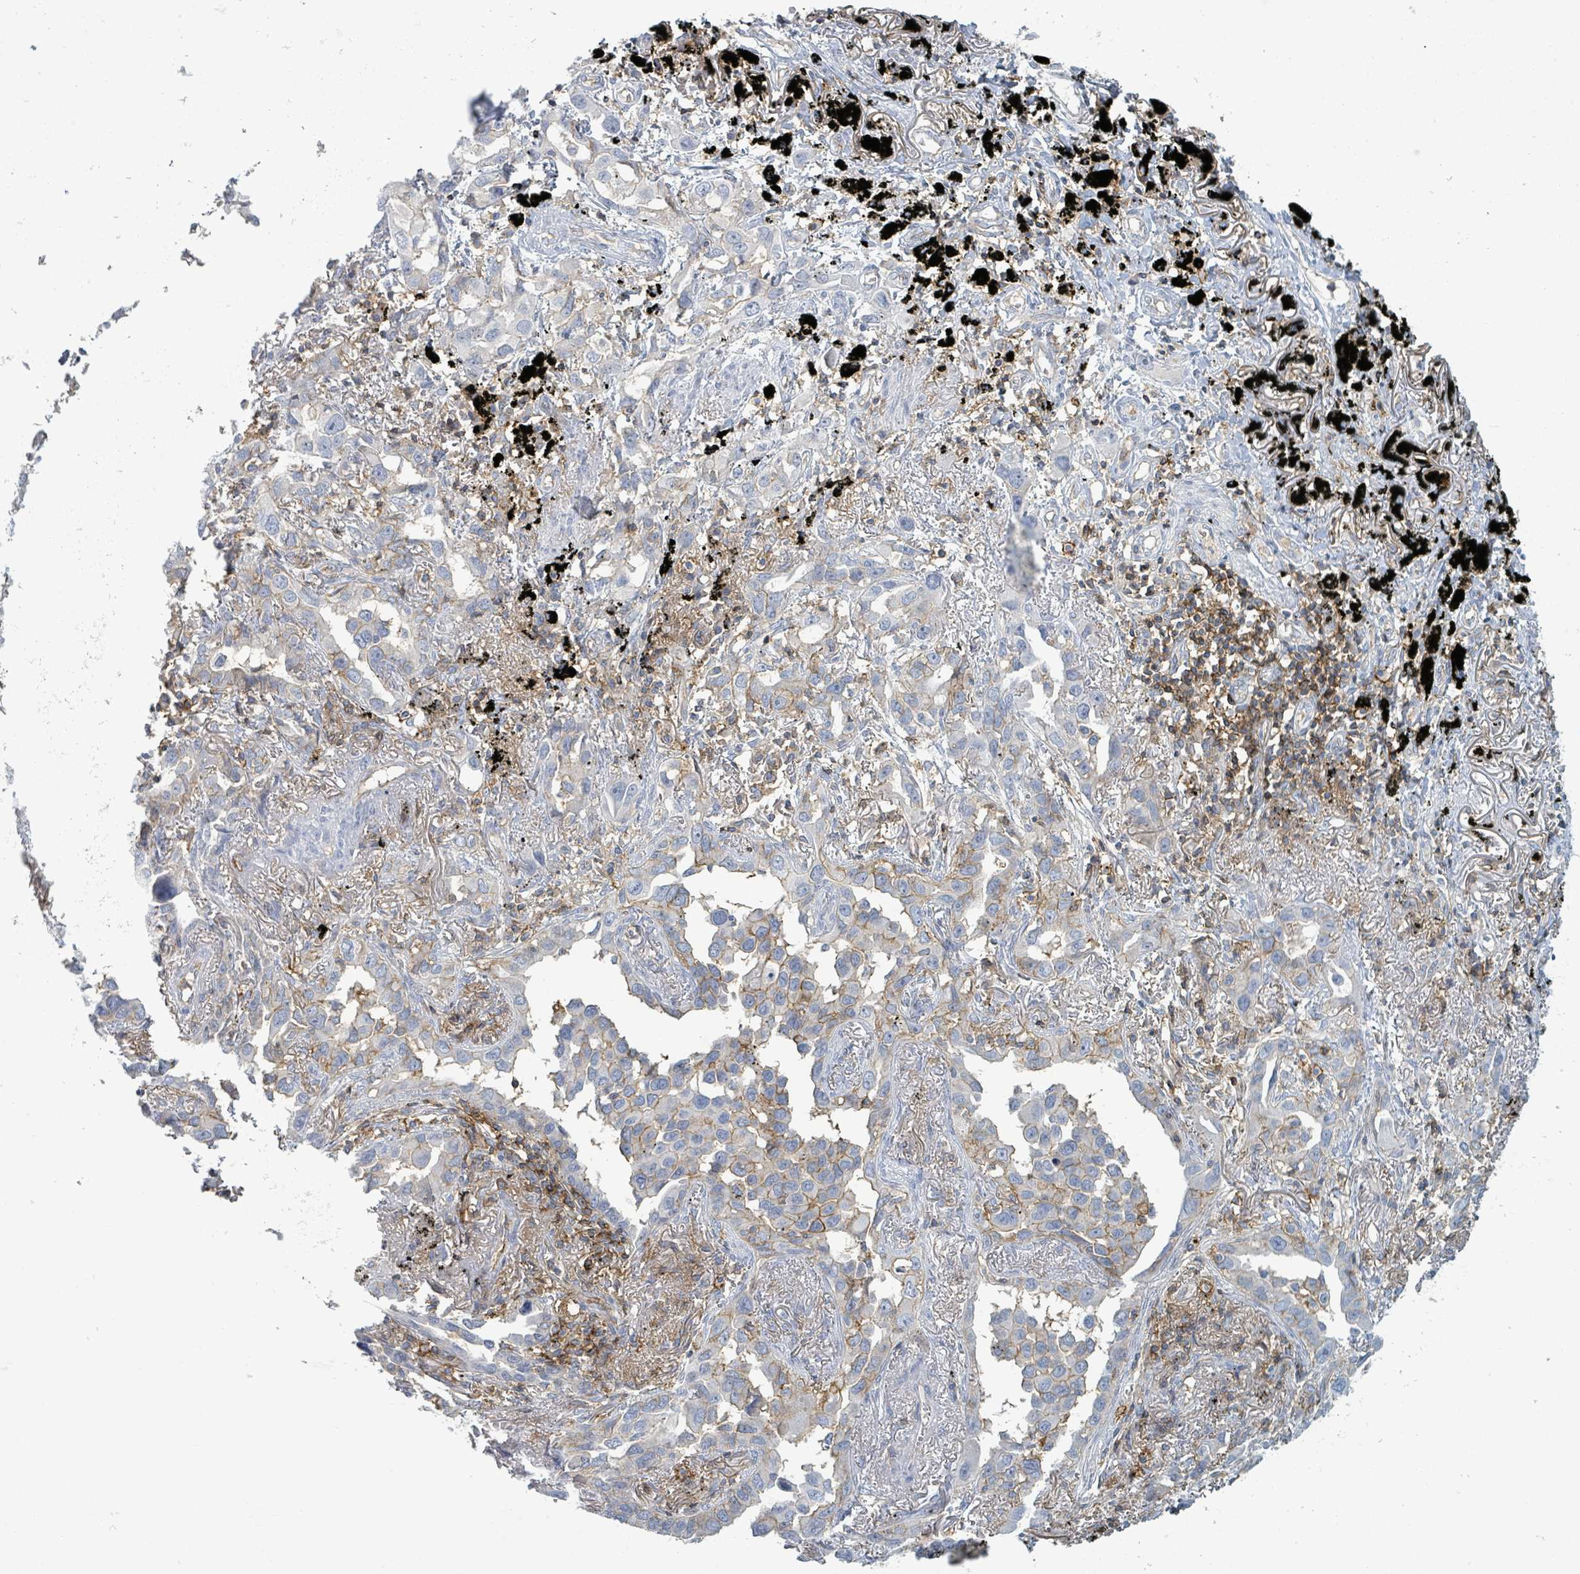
{"staining": {"intensity": "moderate", "quantity": "<25%", "location": "cytoplasmic/membranous"}, "tissue": "lung cancer", "cell_type": "Tumor cells", "image_type": "cancer", "snomed": [{"axis": "morphology", "description": "Adenocarcinoma, NOS"}, {"axis": "topography", "description": "Lung"}], "caption": "Tumor cells exhibit low levels of moderate cytoplasmic/membranous staining in about <25% of cells in adenocarcinoma (lung).", "gene": "TNFRSF14", "patient": {"sex": "male", "age": 67}}